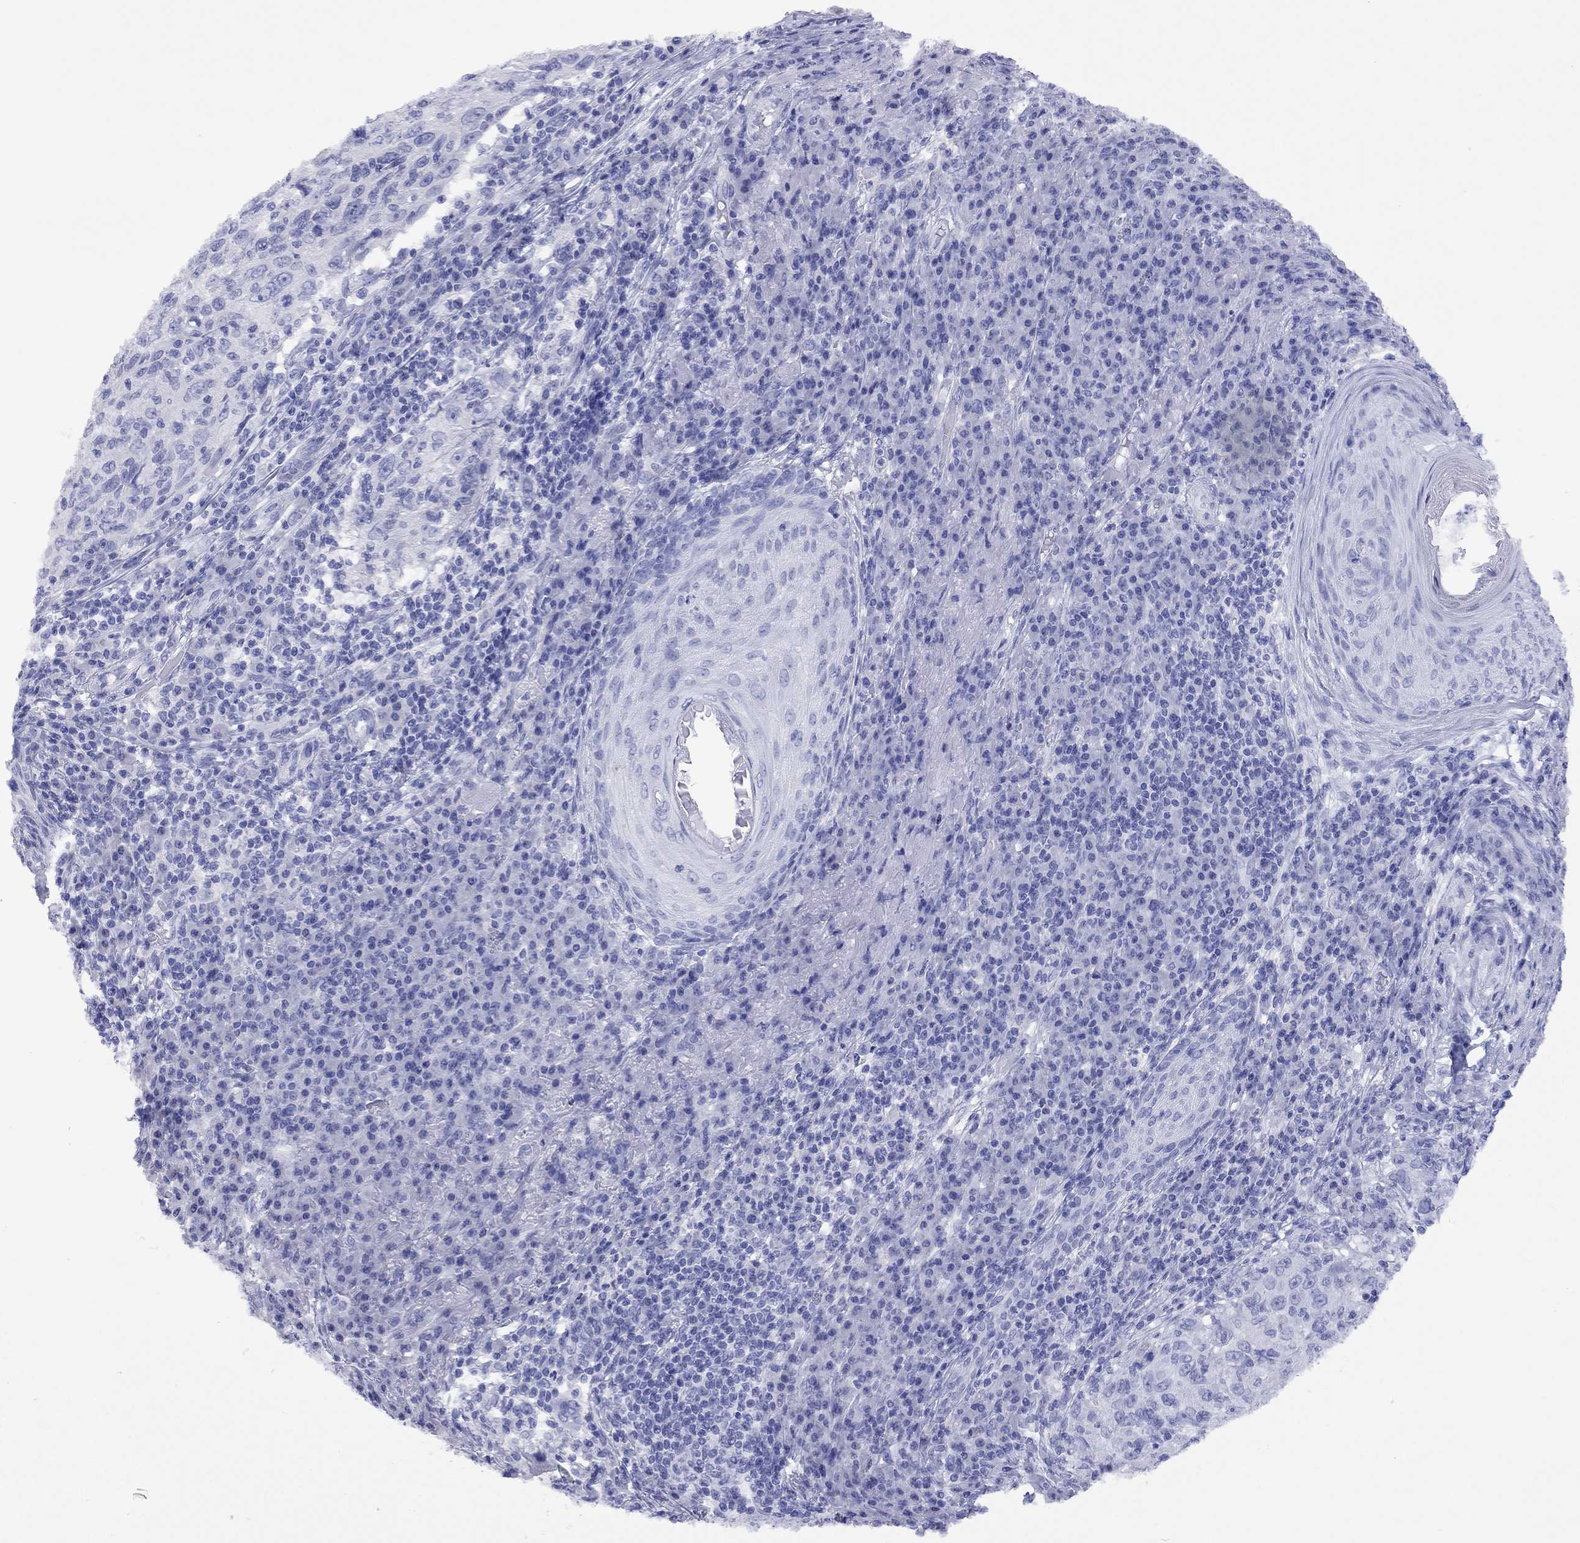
{"staining": {"intensity": "negative", "quantity": "none", "location": "none"}, "tissue": "skin cancer", "cell_type": "Tumor cells", "image_type": "cancer", "snomed": [{"axis": "morphology", "description": "Squamous cell carcinoma, NOS"}, {"axis": "topography", "description": "Skin"}], "caption": "Skin cancer (squamous cell carcinoma) was stained to show a protein in brown. There is no significant expression in tumor cells. (Stains: DAB immunohistochemistry (IHC) with hematoxylin counter stain, Microscopy: brightfield microscopy at high magnification).", "gene": "FIGLA", "patient": {"sex": "male", "age": 92}}